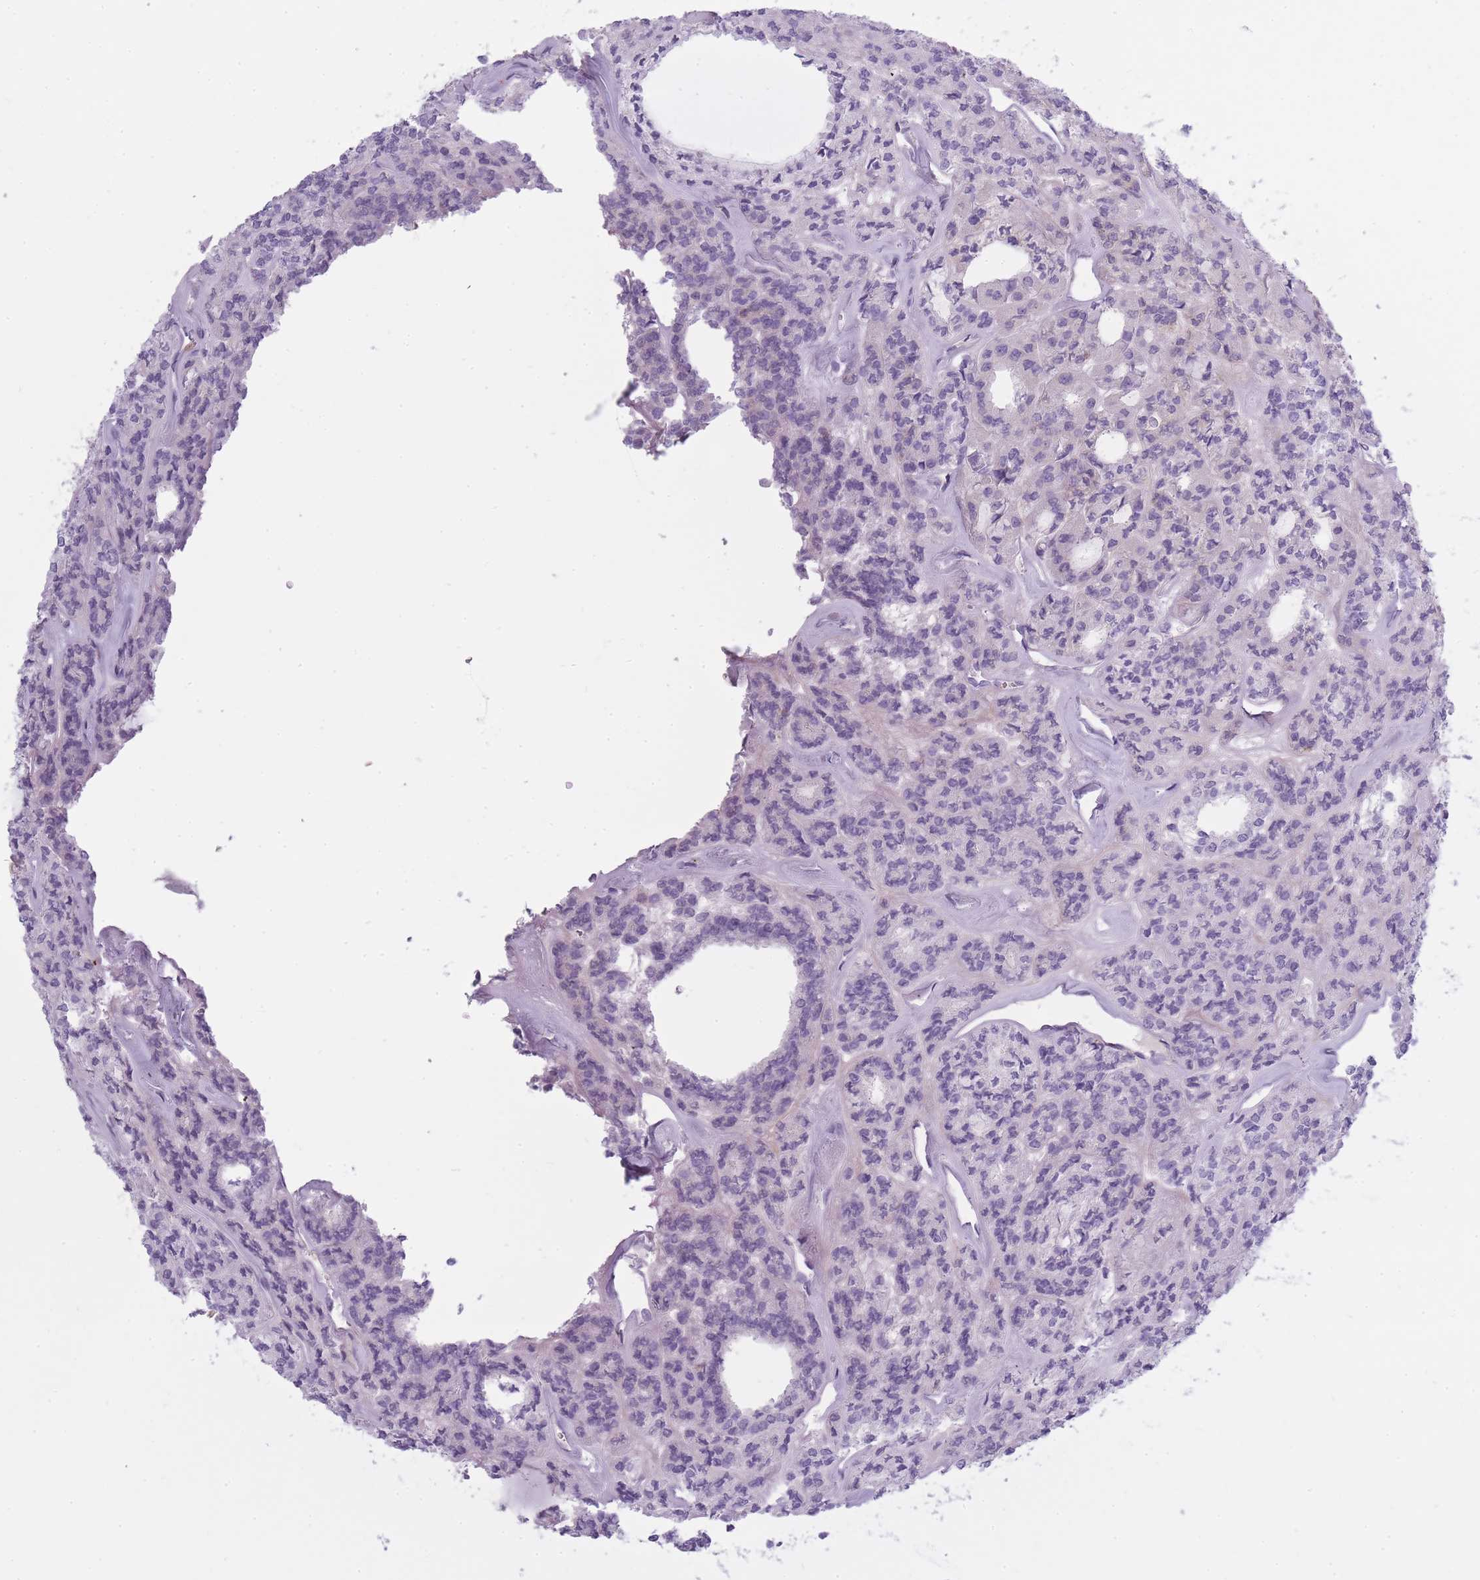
{"staining": {"intensity": "negative", "quantity": "none", "location": "none"}, "tissue": "thyroid cancer", "cell_type": "Tumor cells", "image_type": "cancer", "snomed": [{"axis": "morphology", "description": "Follicular adenoma carcinoma, NOS"}, {"axis": "topography", "description": "Thyroid gland"}], "caption": "An image of human thyroid cancer is negative for staining in tumor cells.", "gene": "NDST2", "patient": {"sex": "female", "age": 63}}